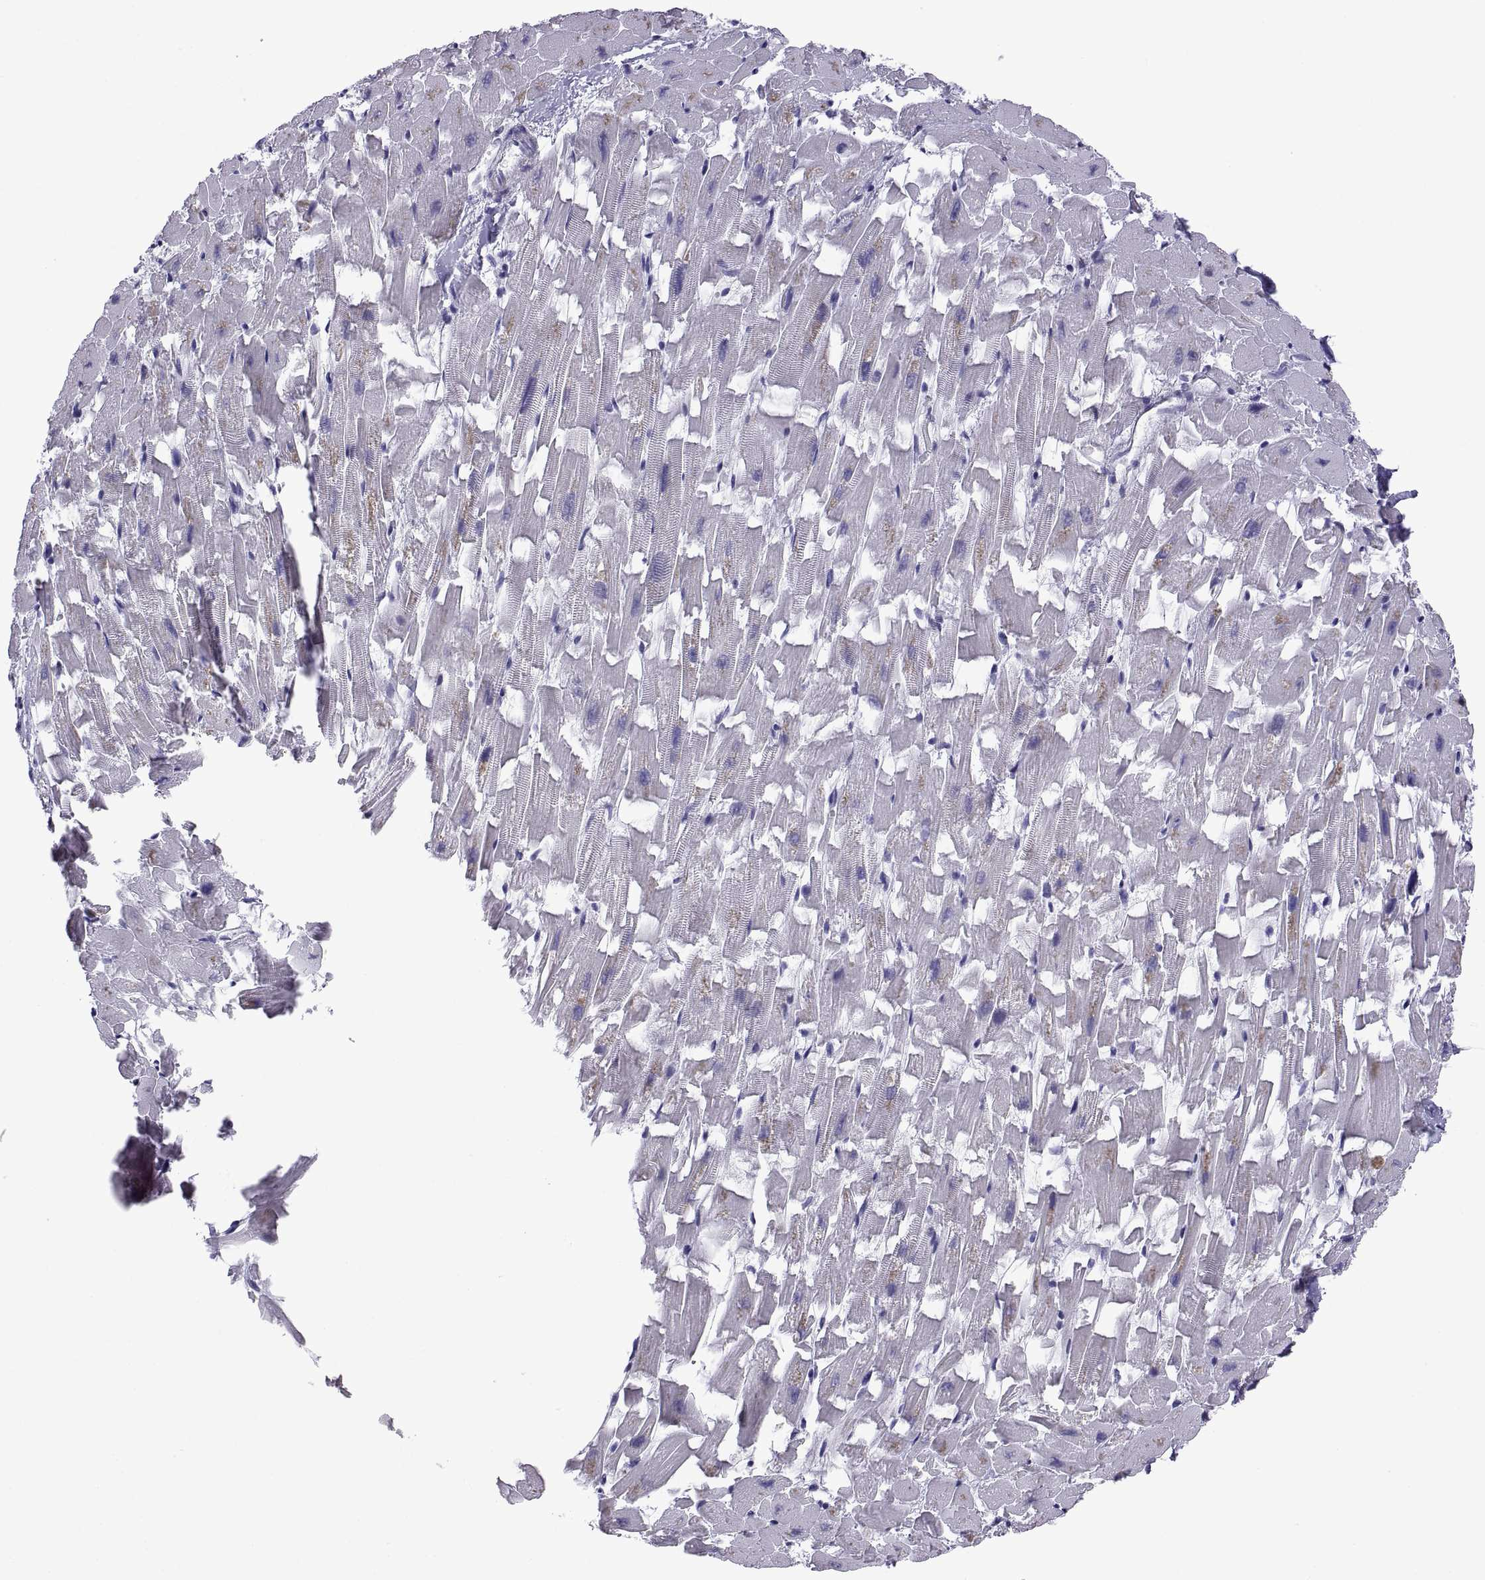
{"staining": {"intensity": "negative", "quantity": "none", "location": "none"}, "tissue": "heart muscle", "cell_type": "Cardiomyocytes", "image_type": "normal", "snomed": [{"axis": "morphology", "description": "Normal tissue, NOS"}, {"axis": "topography", "description": "Heart"}], "caption": "Immunohistochemistry image of normal heart muscle stained for a protein (brown), which demonstrates no positivity in cardiomyocytes.", "gene": "C3orf22", "patient": {"sex": "female", "age": 64}}